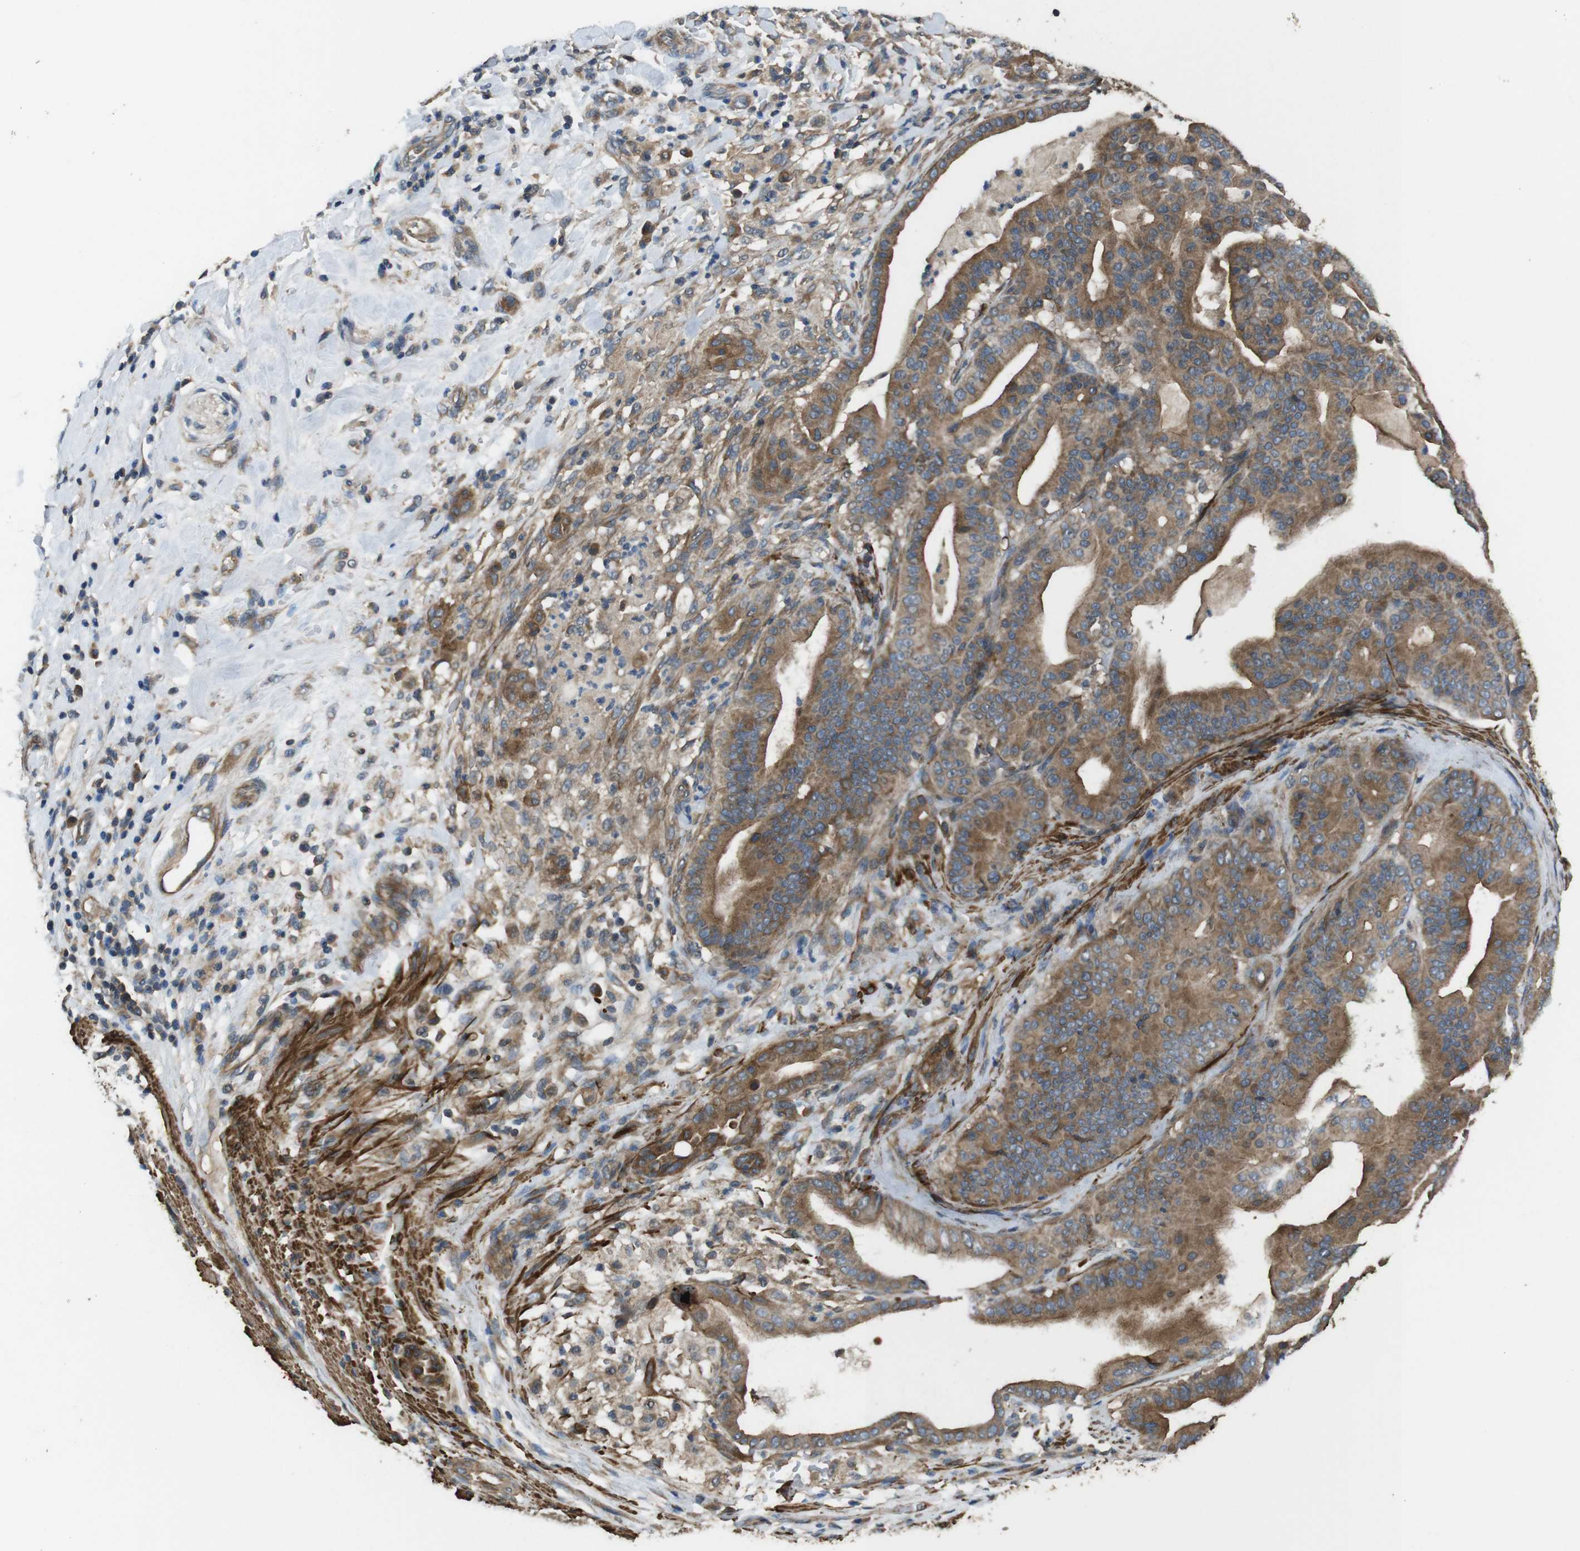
{"staining": {"intensity": "moderate", "quantity": ">75%", "location": "cytoplasmic/membranous"}, "tissue": "pancreatic cancer", "cell_type": "Tumor cells", "image_type": "cancer", "snomed": [{"axis": "morphology", "description": "Adenocarcinoma, NOS"}, {"axis": "topography", "description": "Pancreas"}], "caption": "Protein staining of pancreatic cancer tissue reveals moderate cytoplasmic/membranous staining in about >75% of tumor cells. (DAB (3,3'-diaminobenzidine) IHC, brown staining for protein, blue staining for nuclei).", "gene": "FUT2", "patient": {"sex": "male", "age": 63}}